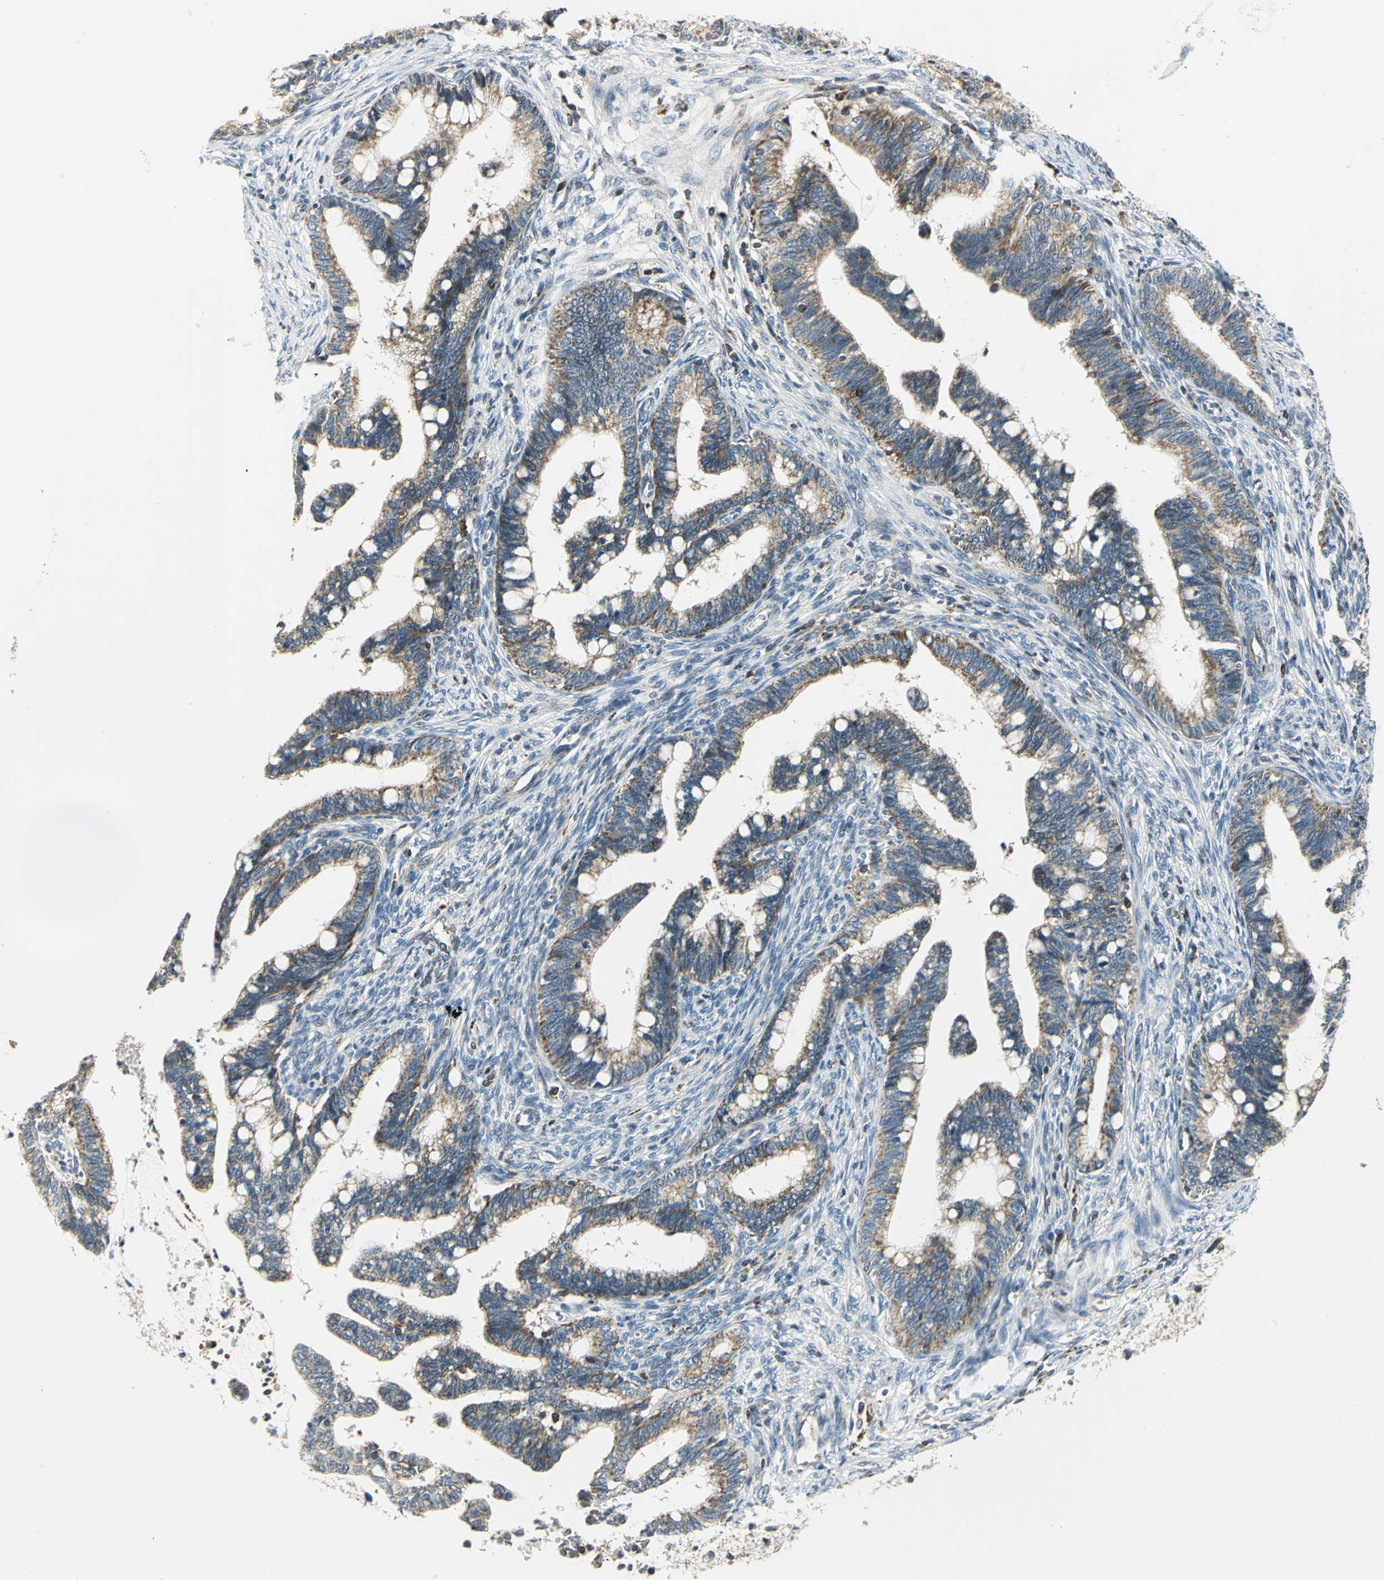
{"staining": {"intensity": "moderate", "quantity": "25%-75%", "location": "cytoplasmic/membranous"}, "tissue": "cervical cancer", "cell_type": "Tumor cells", "image_type": "cancer", "snomed": [{"axis": "morphology", "description": "Adenocarcinoma, NOS"}, {"axis": "topography", "description": "Cervix"}], "caption": "Protein staining by immunohistochemistry (IHC) exhibits moderate cytoplasmic/membranous positivity in about 25%-75% of tumor cells in adenocarcinoma (cervical).", "gene": "USP40", "patient": {"sex": "female", "age": 36}}